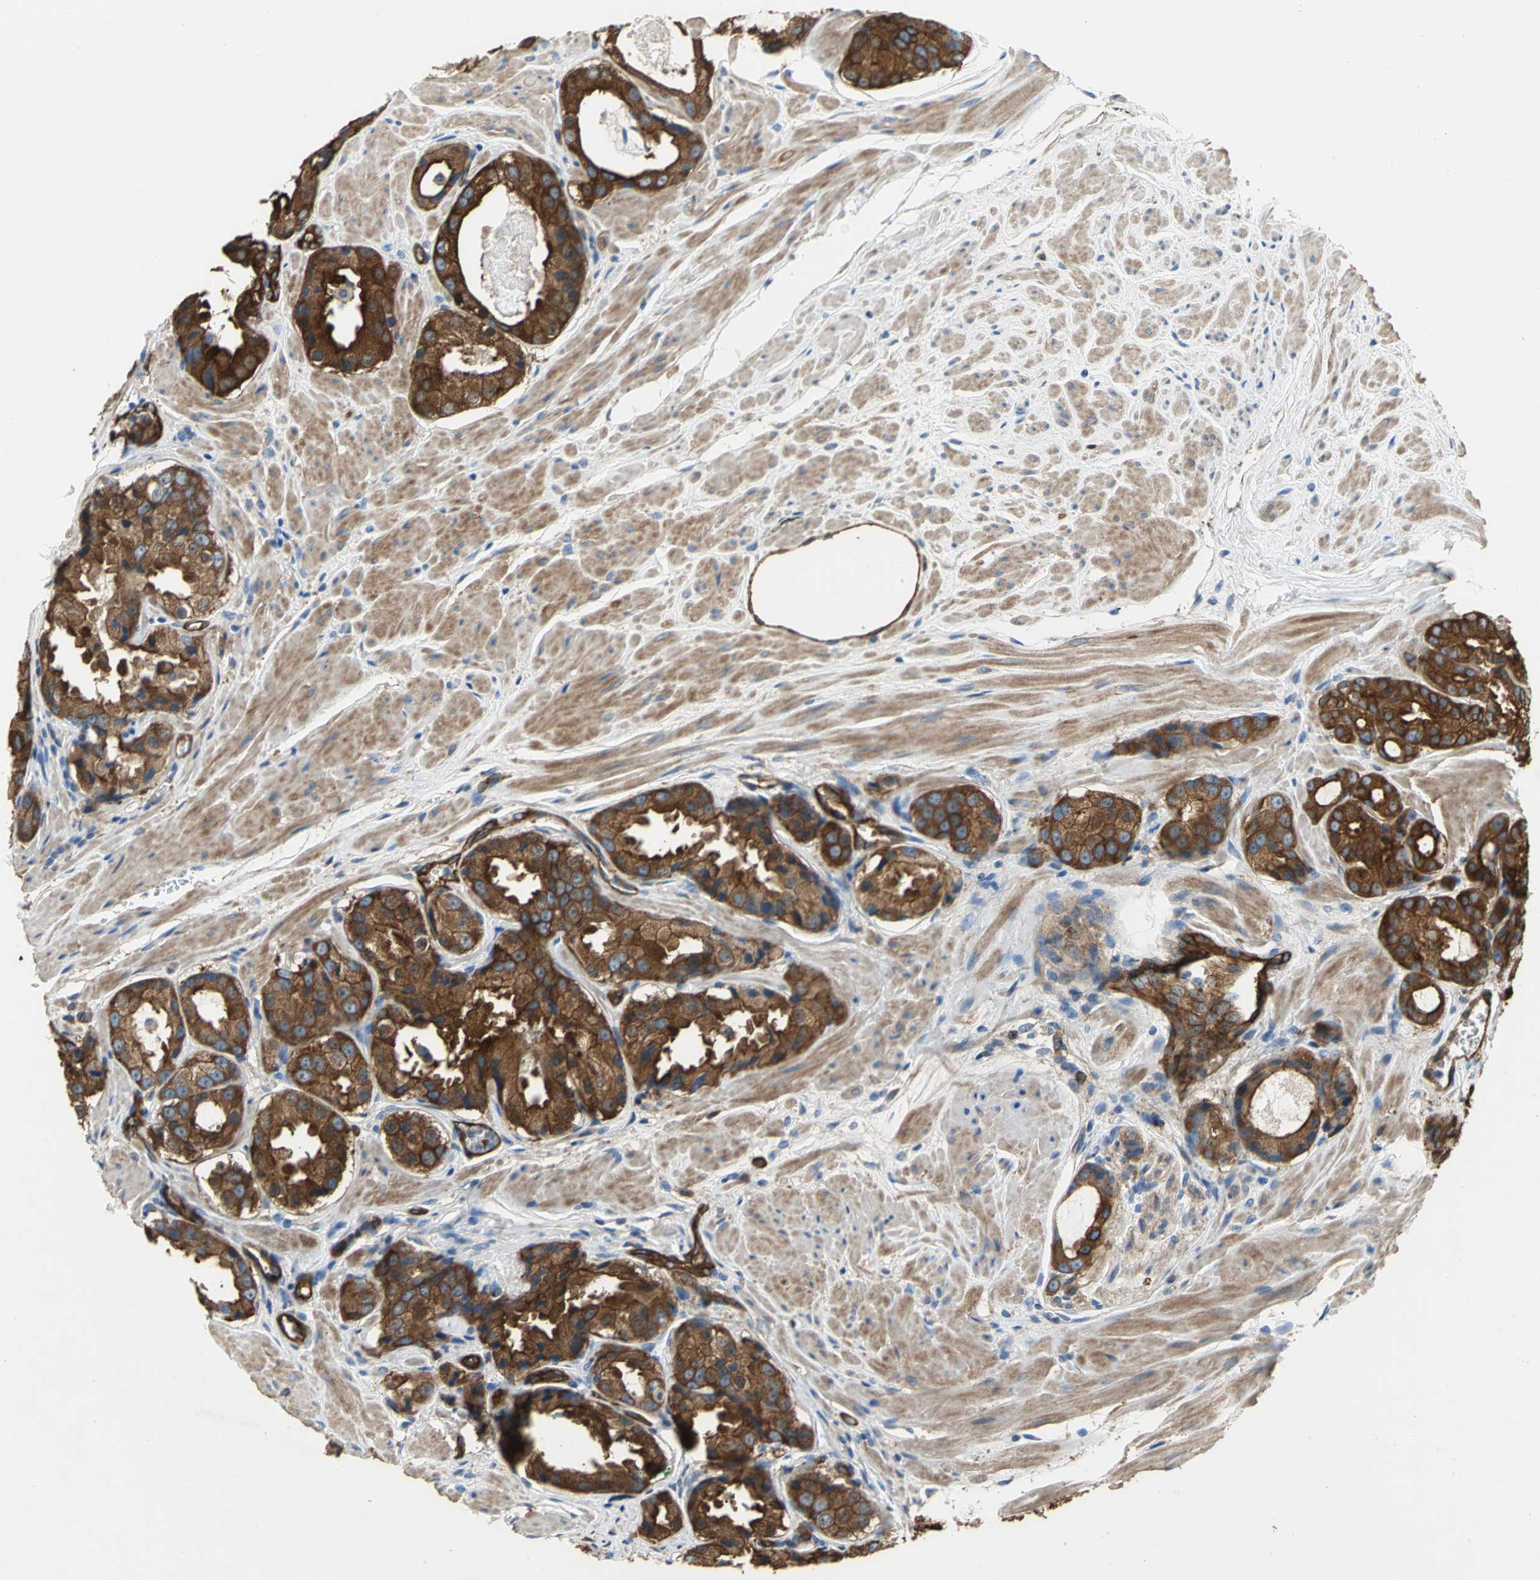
{"staining": {"intensity": "strong", "quantity": ">75%", "location": "cytoplasmic/membranous"}, "tissue": "prostate cancer", "cell_type": "Tumor cells", "image_type": "cancer", "snomed": [{"axis": "morphology", "description": "Adenocarcinoma, Medium grade"}, {"axis": "topography", "description": "Prostate"}], "caption": "Immunohistochemistry (IHC) micrograph of neoplastic tissue: human prostate cancer (medium-grade adenocarcinoma) stained using immunohistochemistry displays high levels of strong protein expression localized specifically in the cytoplasmic/membranous of tumor cells, appearing as a cytoplasmic/membranous brown color.", "gene": "FLNB", "patient": {"sex": "male", "age": 60}}